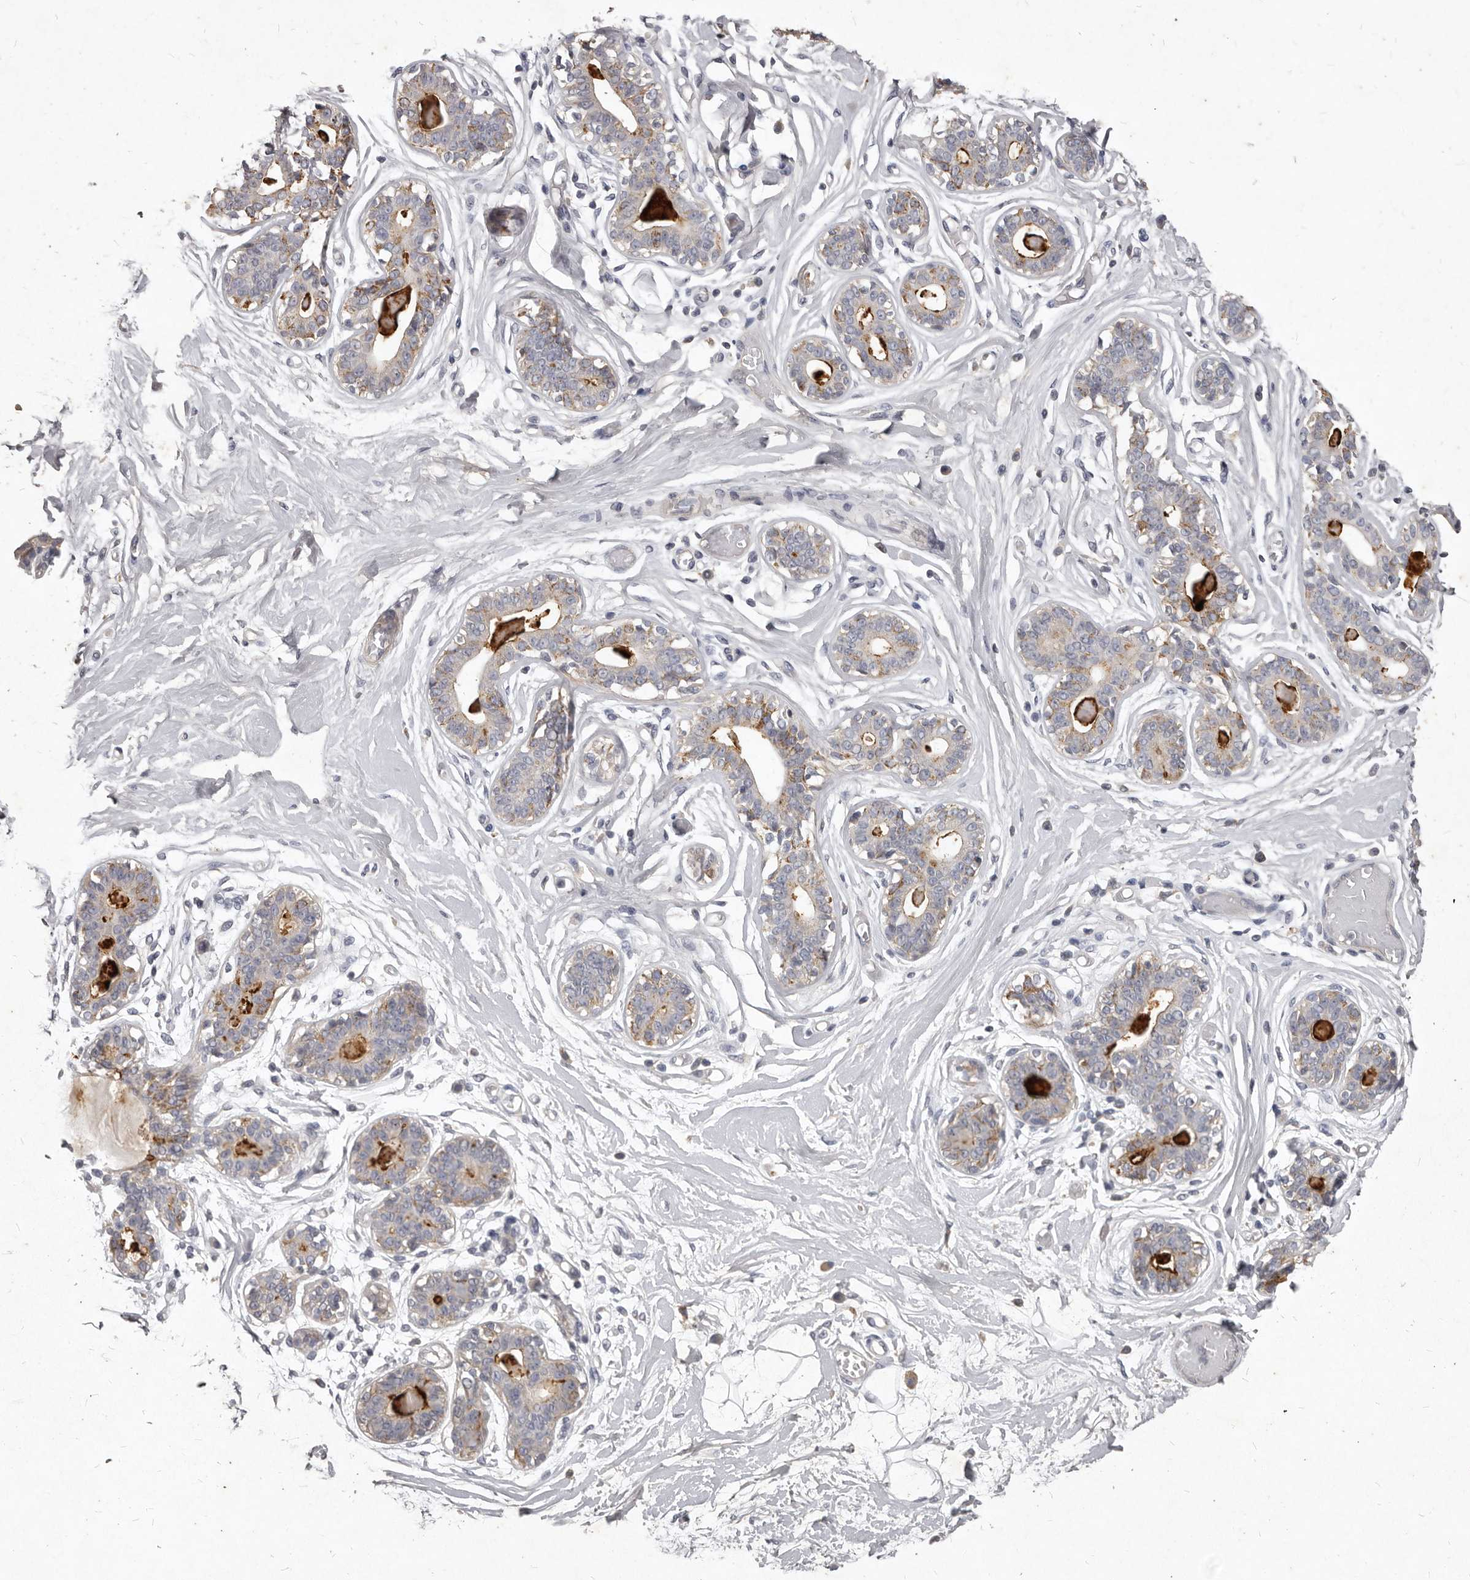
{"staining": {"intensity": "negative", "quantity": "none", "location": "none"}, "tissue": "breast", "cell_type": "Adipocytes", "image_type": "normal", "snomed": [{"axis": "morphology", "description": "Normal tissue, NOS"}, {"axis": "topography", "description": "Breast"}], "caption": "IHC of unremarkable human breast demonstrates no staining in adipocytes.", "gene": "GPRC5C", "patient": {"sex": "female", "age": 45}}